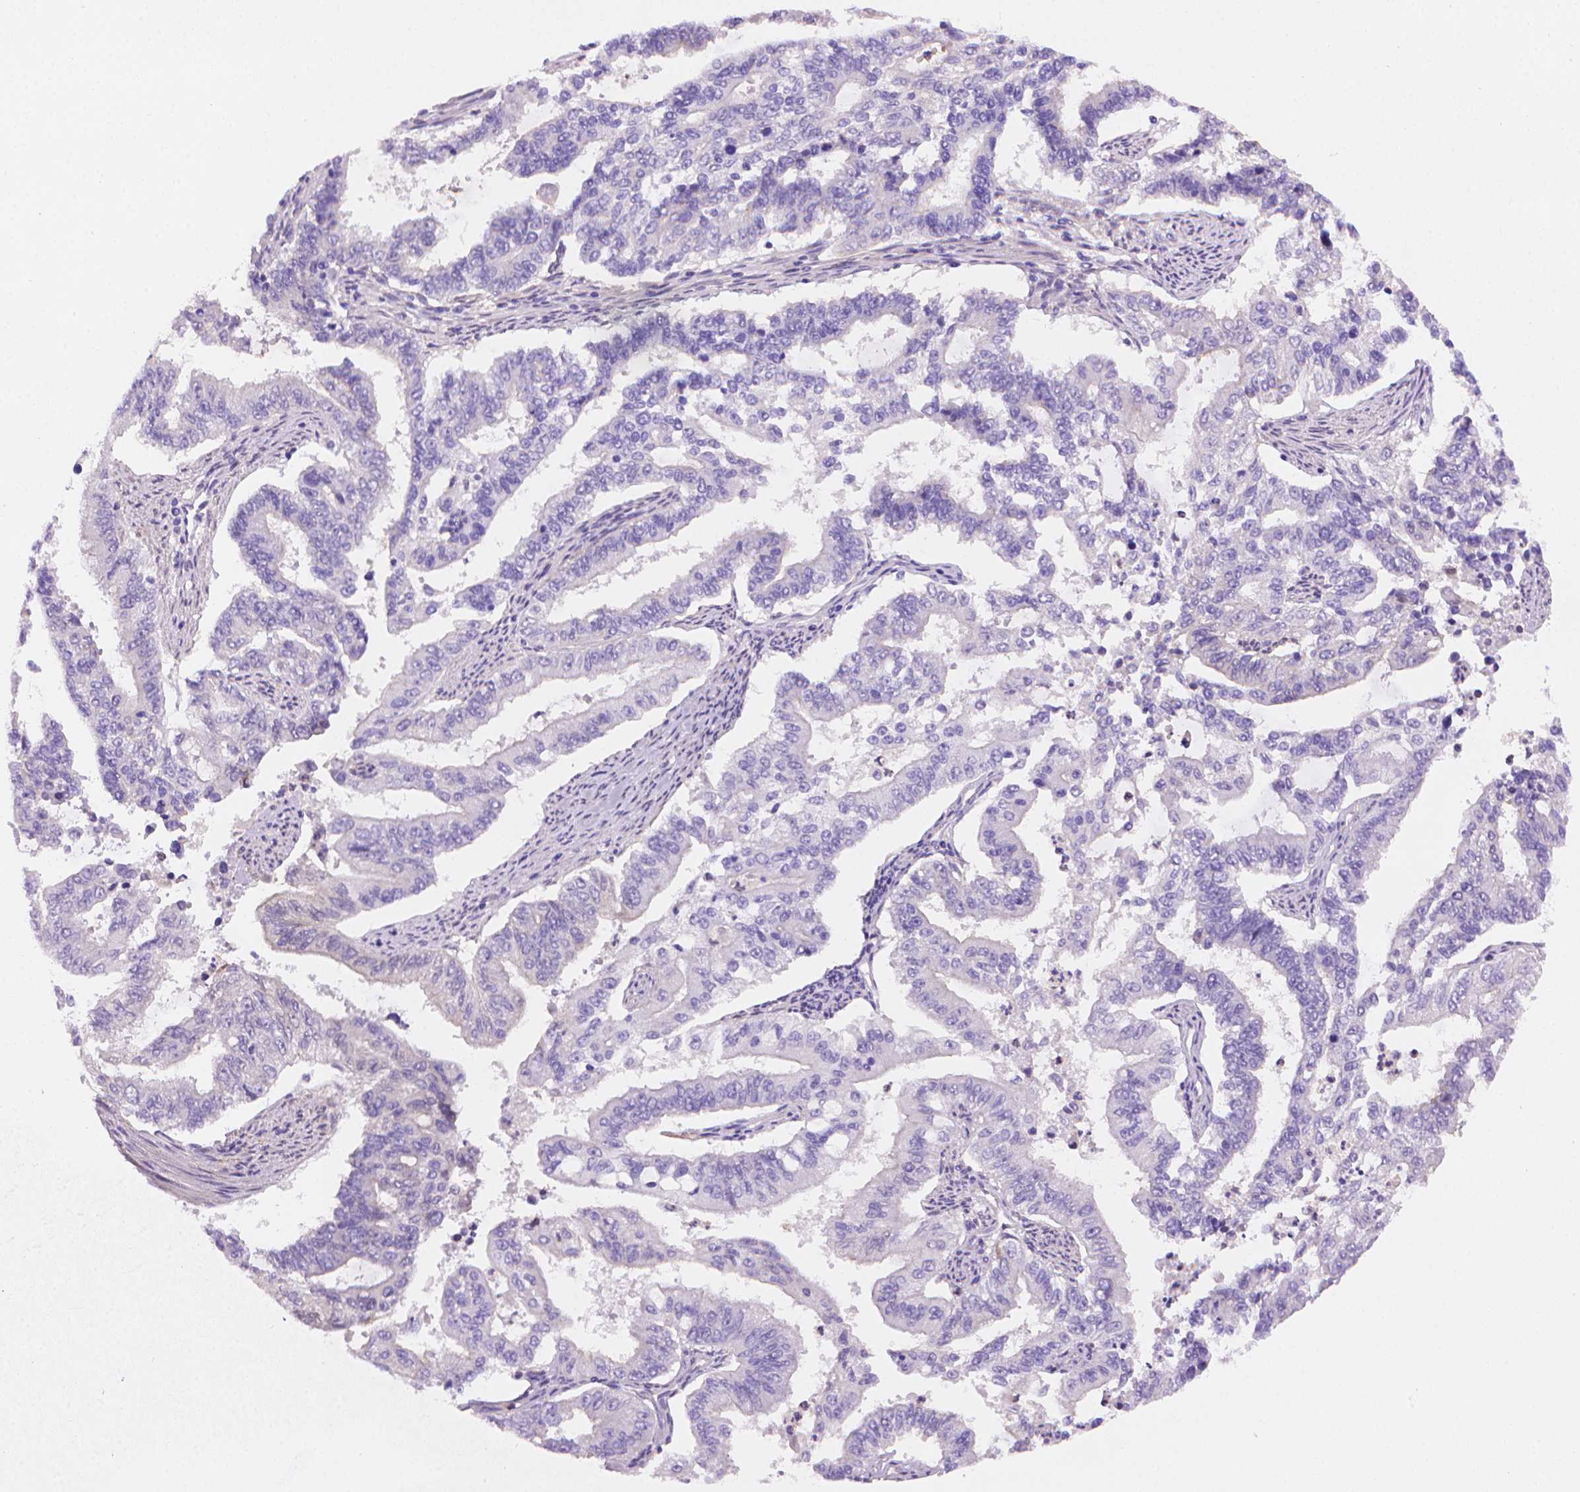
{"staining": {"intensity": "negative", "quantity": "none", "location": "none"}, "tissue": "endometrial cancer", "cell_type": "Tumor cells", "image_type": "cancer", "snomed": [{"axis": "morphology", "description": "Adenocarcinoma, NOS"}, {"axis": "topography", "description": "Uterus"}], "caption": "Tumor cells are negative for protein expression in human endometrial cancer.", "gene": "AMMECR1", "patient": {"sex": "female", "age": 59}}